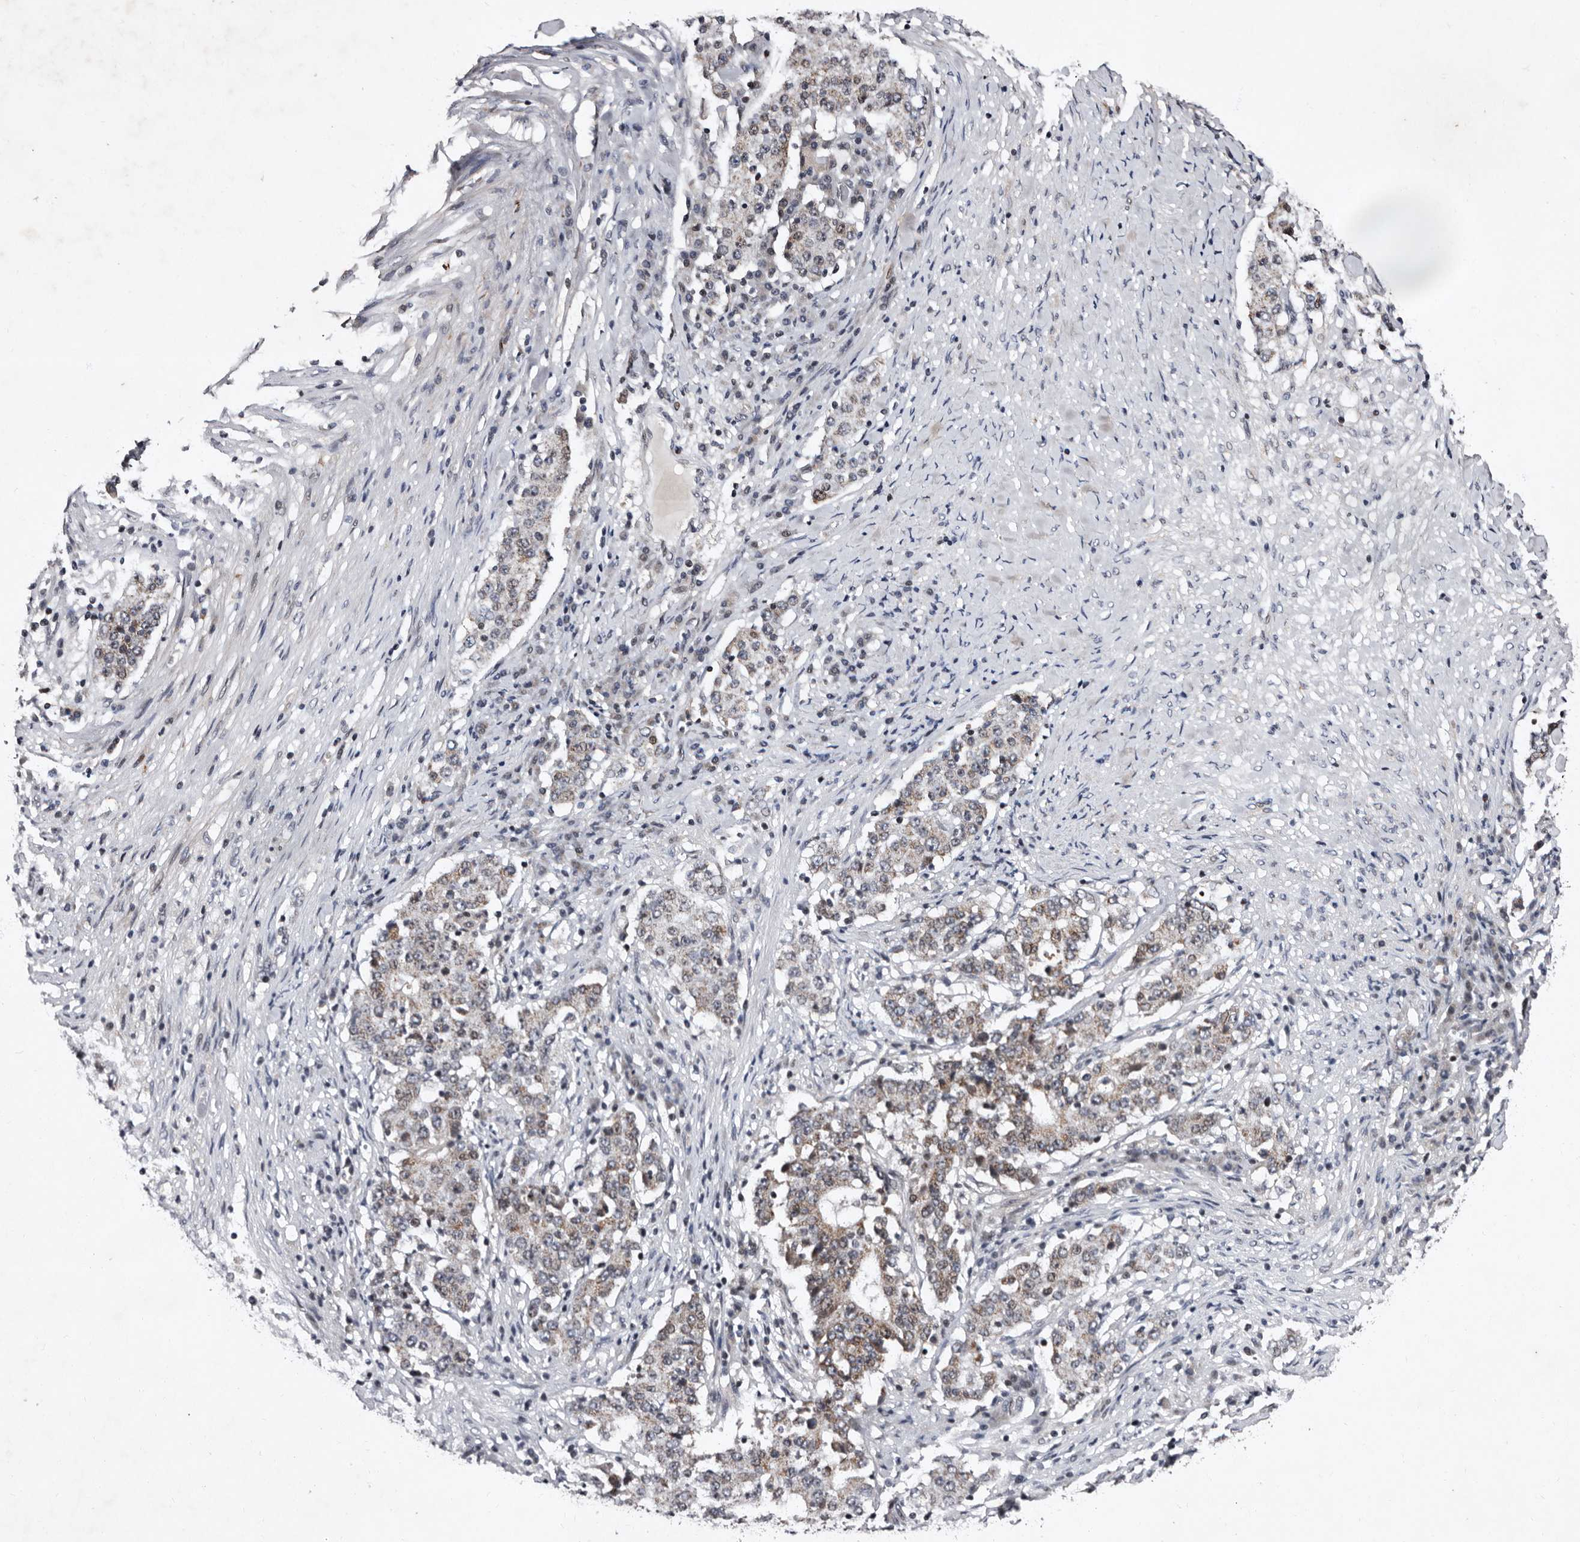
{"staining": {"intensity": "weak", "quantity": "25%-75%", "location": "cytoplasmic/membranous"}, "tissue": "stomach cancer", "cell_type": "Tumor cells", "image_type": "cancer", "snomed": [{"axis": "morphology", "description": "Adenocarcinoma, NOS"}, {"axis": "topography", "description": "Stomach"}], "caption": "Protein staining shows weak cytoplasmic/membranous positivity in approximately 25%-75% of tumor cells in stomach cancer (adenocarcinoma).", "gene": "TNKS", "patient": {"sex": "male", "age": 59}}